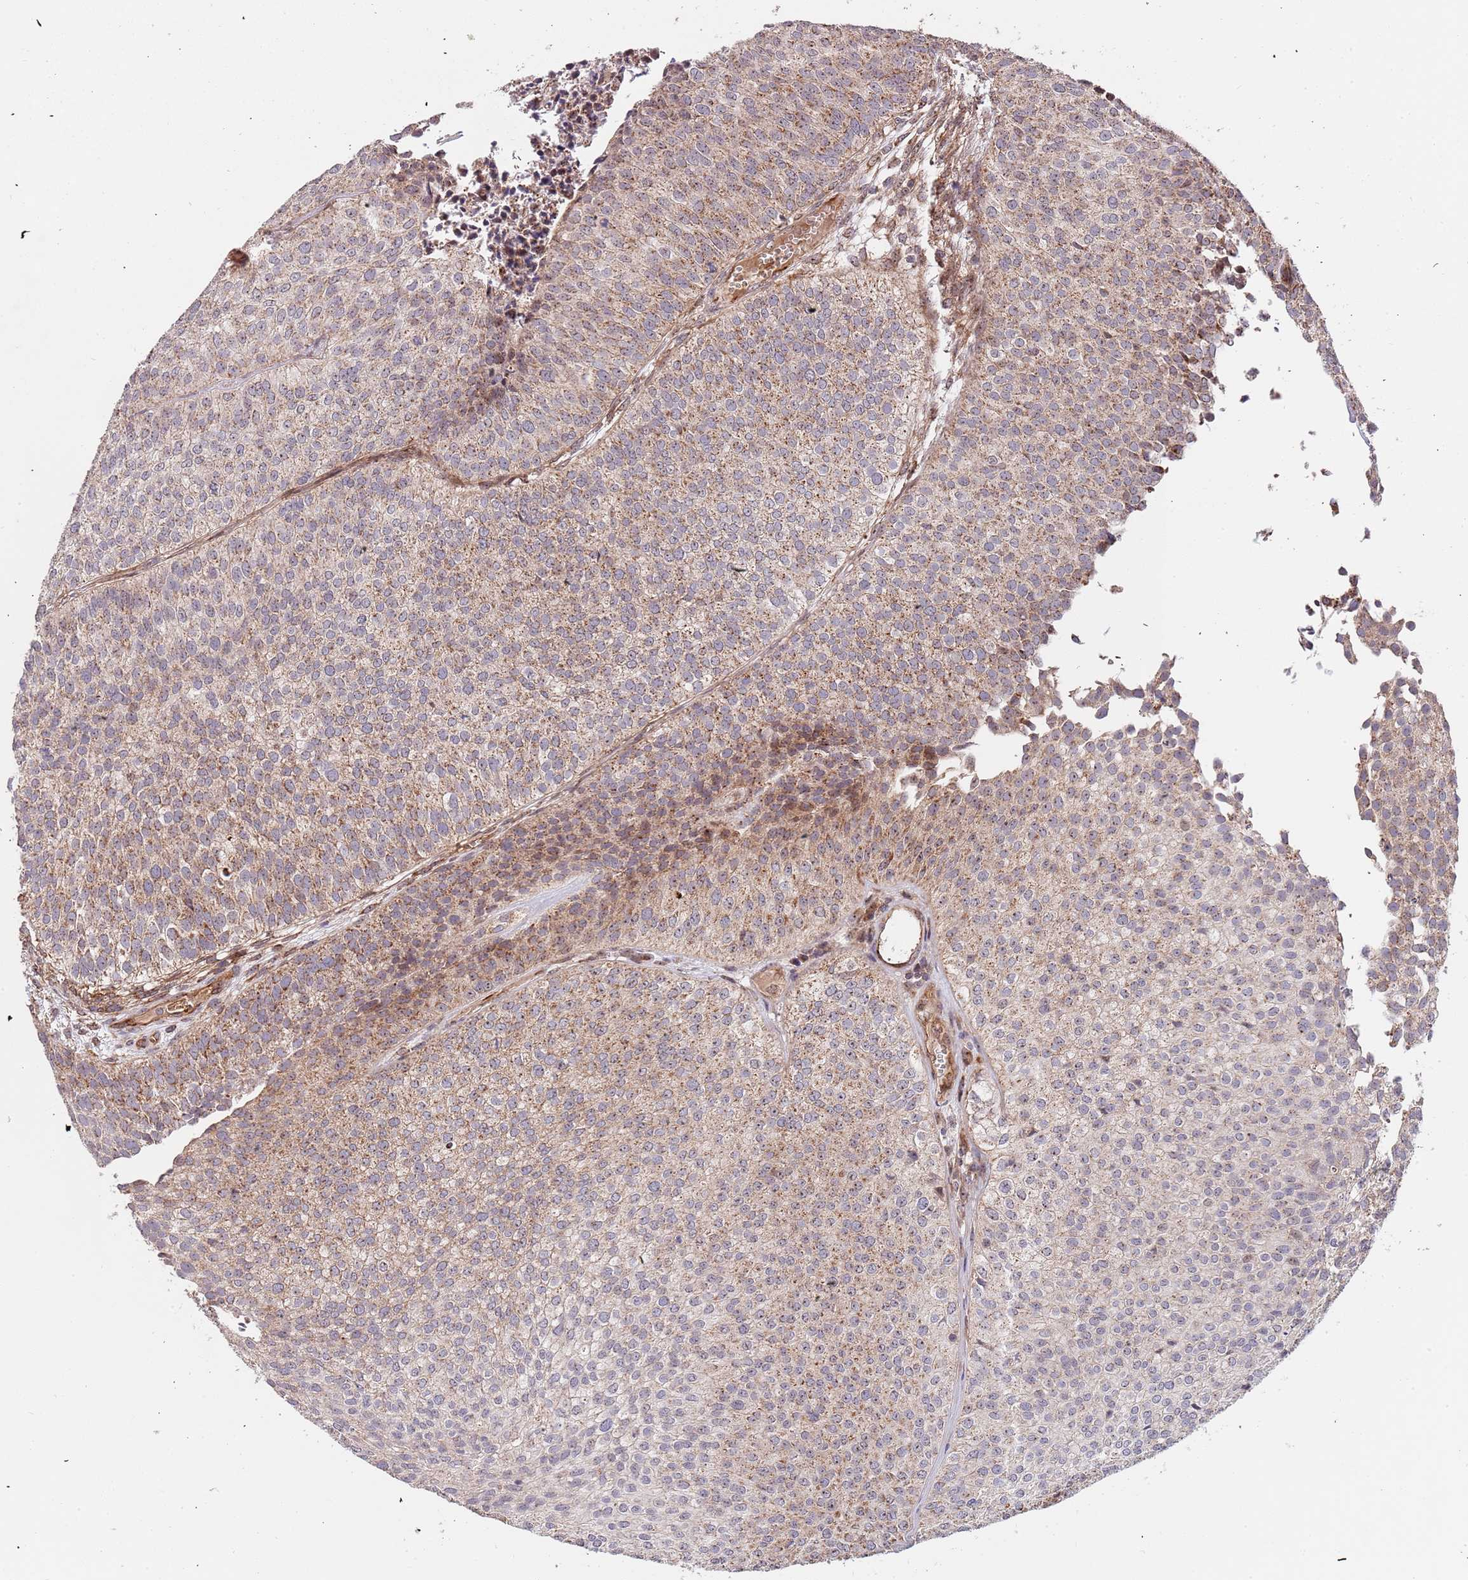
{"staining": {"intensity": "moderate", "quantity": ">75%", "location": "cytoplasmic/membranous"}, "tissue": "urothelial cancer", "cell_type": "Tumor cells", "image_type": "cancer", "snomed": [{"axis": "morphology", "description": "Urothelial carcinoma, Low grade"}, {"axis": "topography", "description": "Urinary bladder"}], "caption": "Protein expression analysis of human low-grade urothelial carcinoma reveals moderate cytoplasmic/membranous staining in about >75% of tumor cells.", "gene": "DCHS1", "patient": {"sex": "male", "age": 84}}